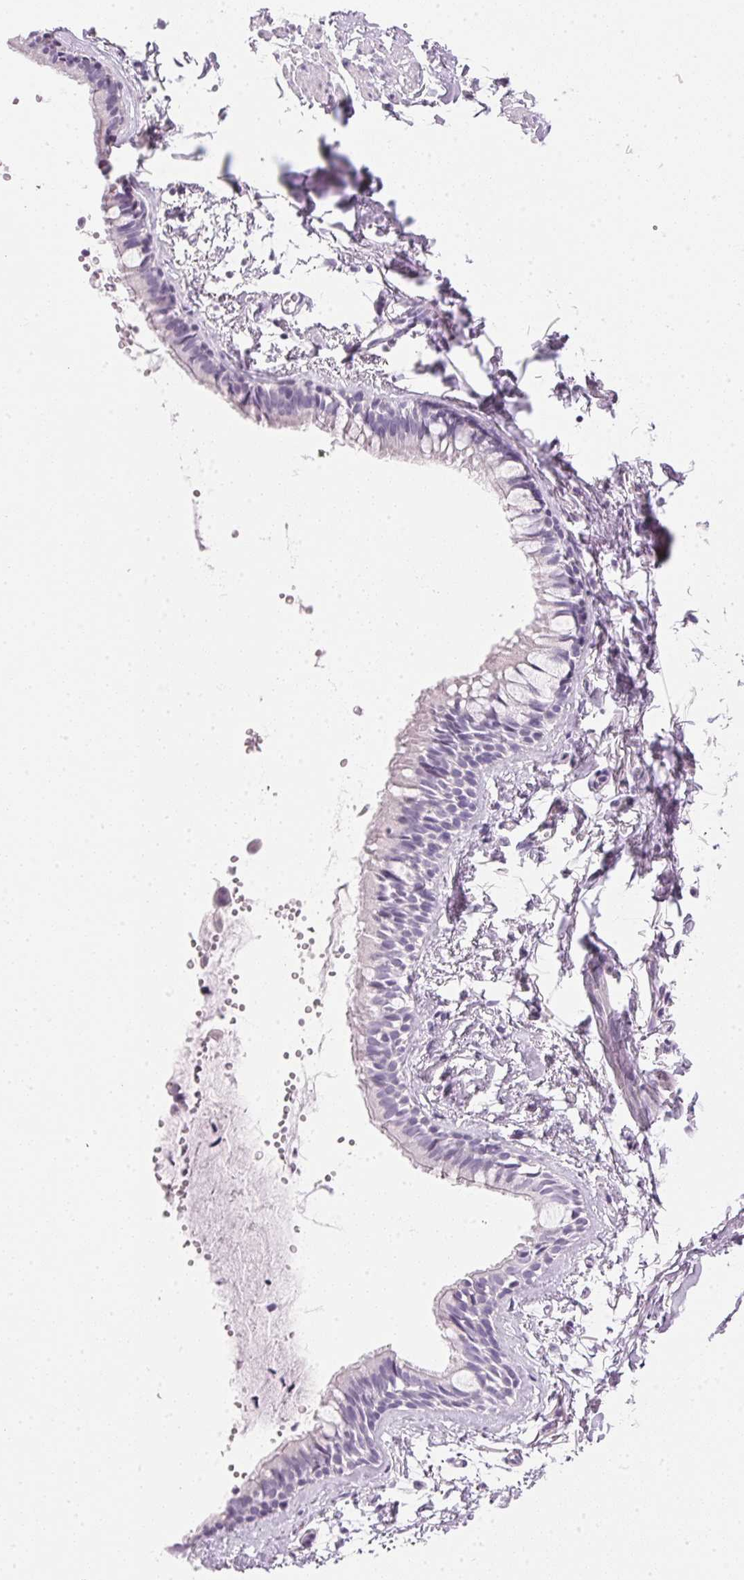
{"staining": {"intensity": "negative", "quantity": "none", "location": "none"}, "tissue": "bronchus", "cell_type": "Respiratory epithelial cells", "image_type": "normal", "snomed": [{"axis": "morphology", "description": "Normal tissue, NOS"}, {"axis": "topography", "description": "Bronchus"}], "caption": "Immunohistochemistry of normal human bronchus shows no staining in respiratory epithelial cells.", "gene": "IGFBP1", "patient": {"sex": "female", "age": 59}}